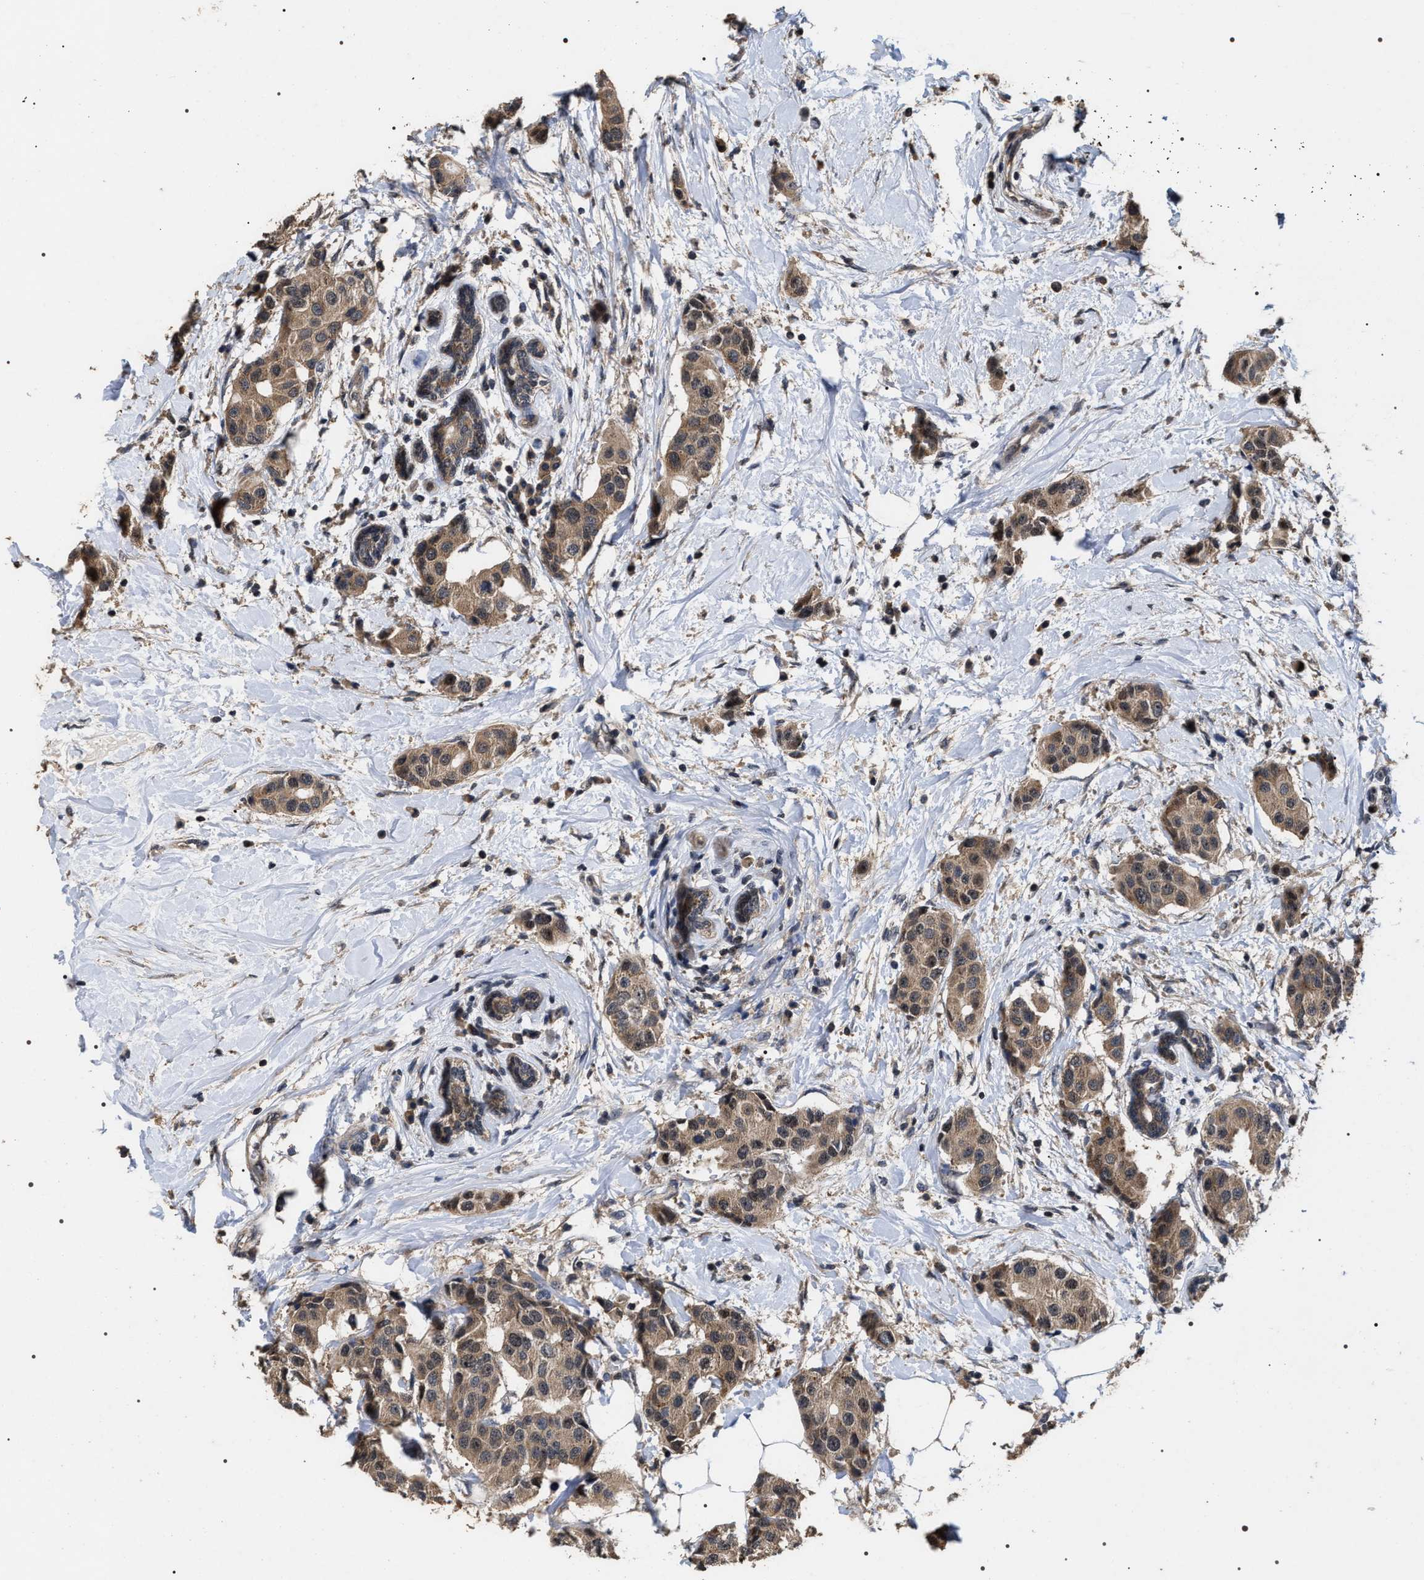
{"staining": {"intensity": "moderate", "quantity": ">75%", "location": "cytoplasmic/membranous"}, "tissue": "breast cancer", "cell_type": "Tumor cells", "image_type": "cancer", "snomed": [{"axis": "morphology", "description": "Normal tissue, NOS"}, {"axis": "morphology", "description": "Duct carcinoma"}, {"axis": "topography", "description": "Breast"}], "caption": "Invasive ductal carcinoma (breast) tissue shows moderate cytoplasmic/membranous expression in approximately >75% of tumor cells, visualized by immunohistochemistry. (Brightfield microscopy of DAB IHC at high magnification).", "gene": "UPF3A", "patient": {"sex": "female", "age": 39}}